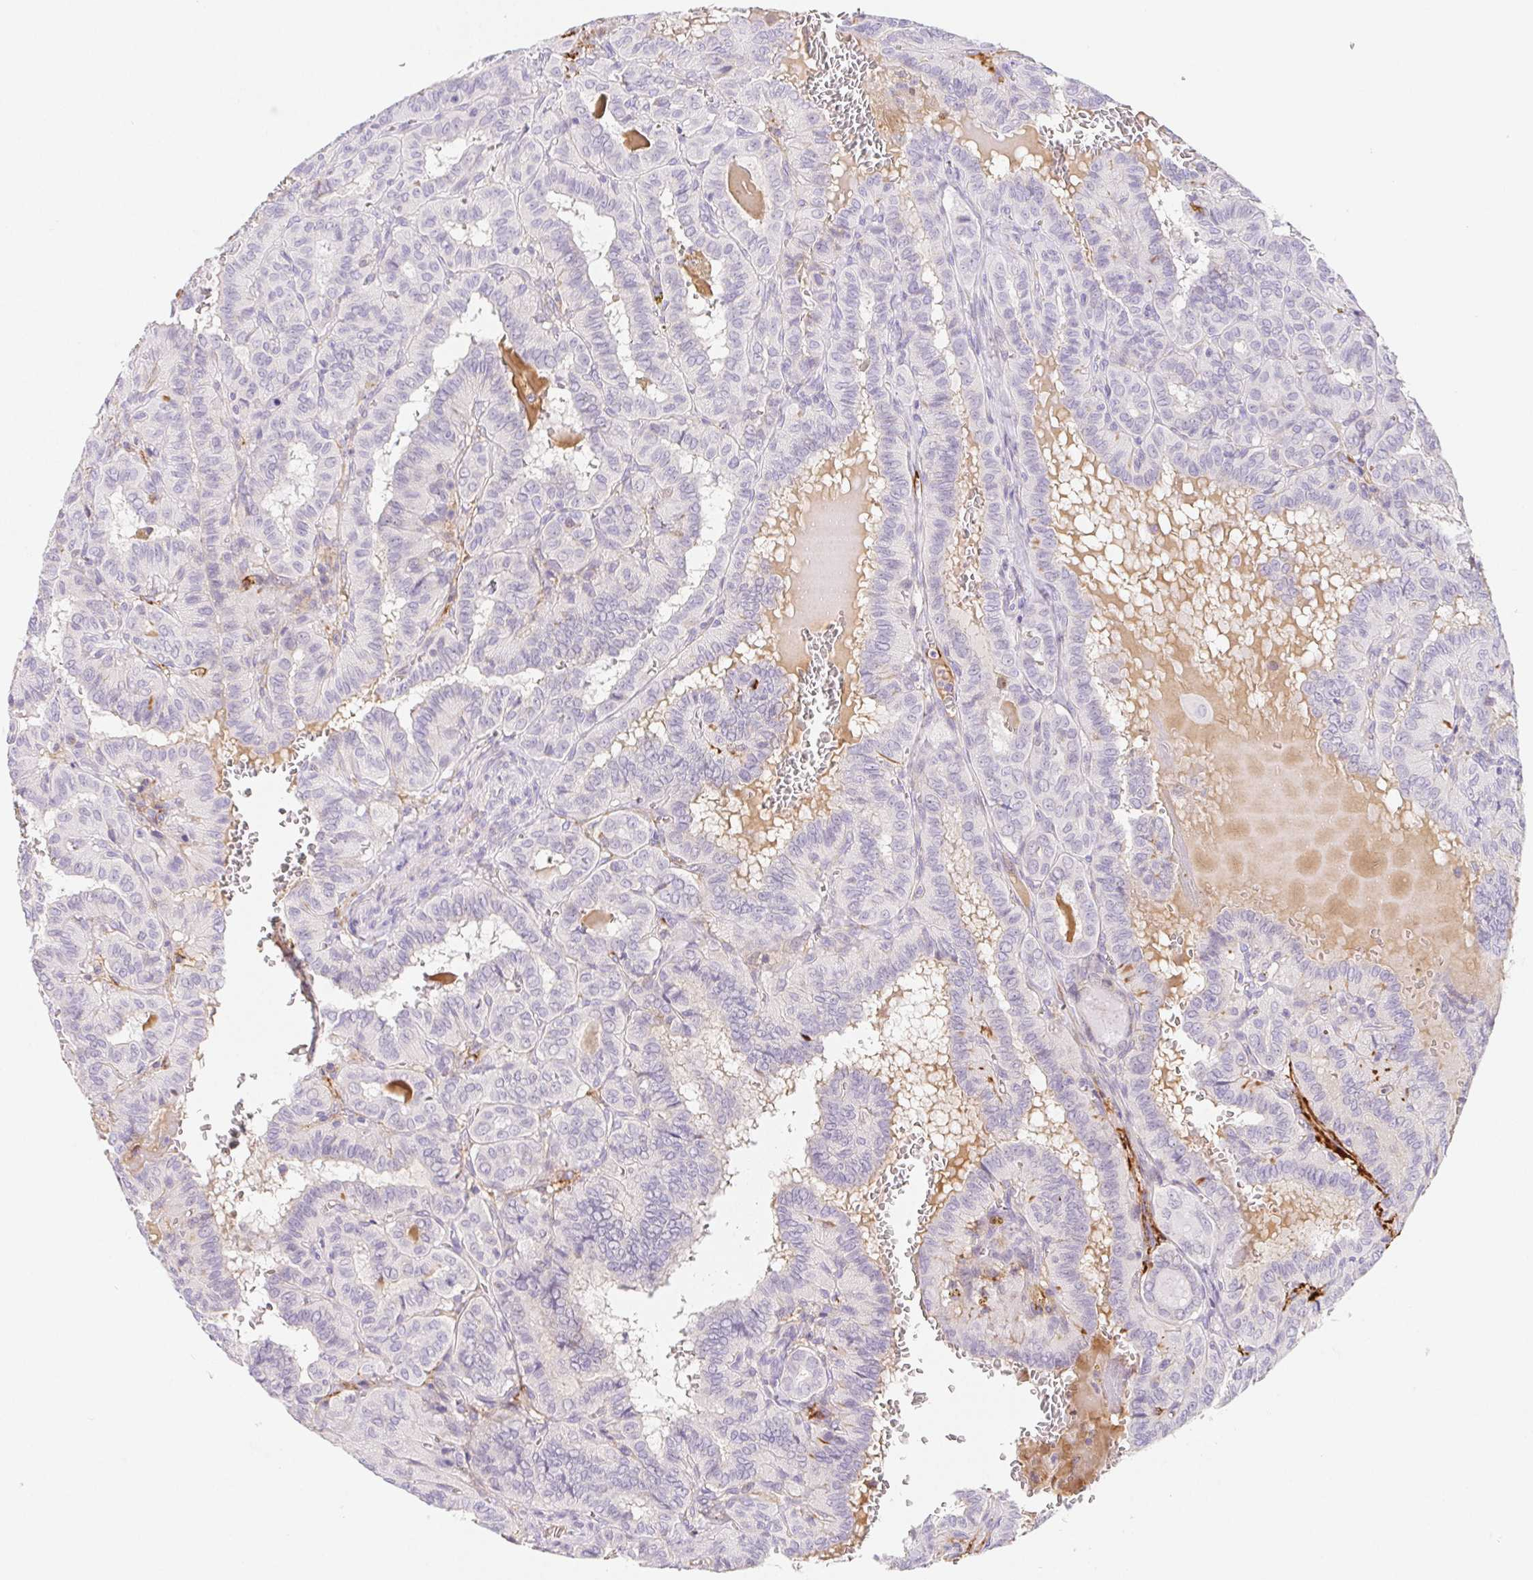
{"staining": {"intensity": "negative", "quantity": "none", "location": "none"}, "tissue": "thyroid cancer", "cell_type": "Tumor cells", "image_type": "cancer", "snomed": [{"axis": "morphology", "description": "Papillary adenocarcinoma, NOS"}, {"axis": "topography", "description": "Thyroid gland"}], "caption": "Immunohistochemical staining of human thyroid papillary adenocarcinoma shows no significant expression in tumor cells.", "gene": "ITIH2", "patient": {"sex": "female", "age": 21}}